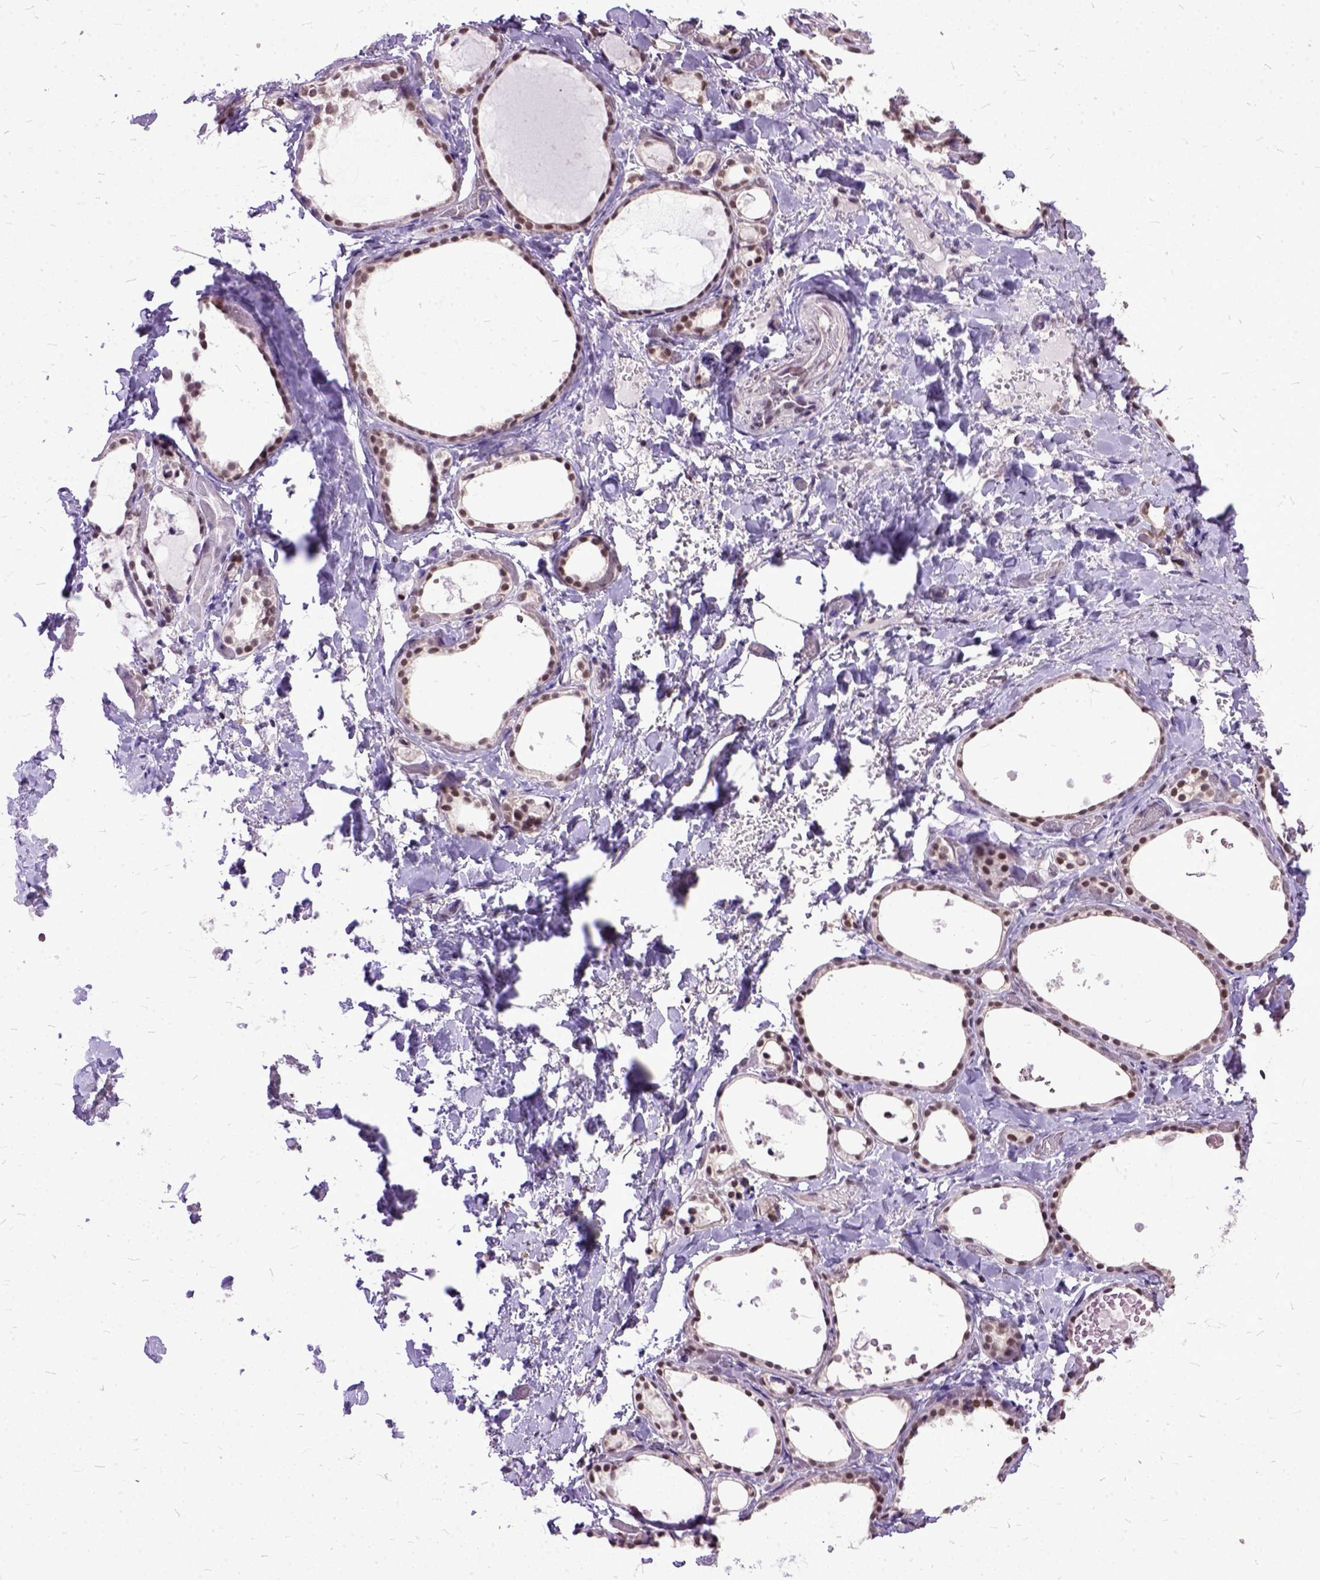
{"staining": {"intensity": "strong", "quantity": ">75%", "location": "nuclear"}, "tissue": "thyroid gland", "cell_type": "Glandular cells", "image_type": "normal", "snomed": [{"axis": "morphology", "description": "Normal tissue, NOS"}, {"axis": "topography", "description": "Thyroid gland"}], "caption": "Immunohistochemical staining of normal thyroid gland demonstrates >75% levels of strong nuclear protein positivity in about >75% of glandular cells.", "gene": "ORC5", "patient": {"sex": "female", "age": 56}}